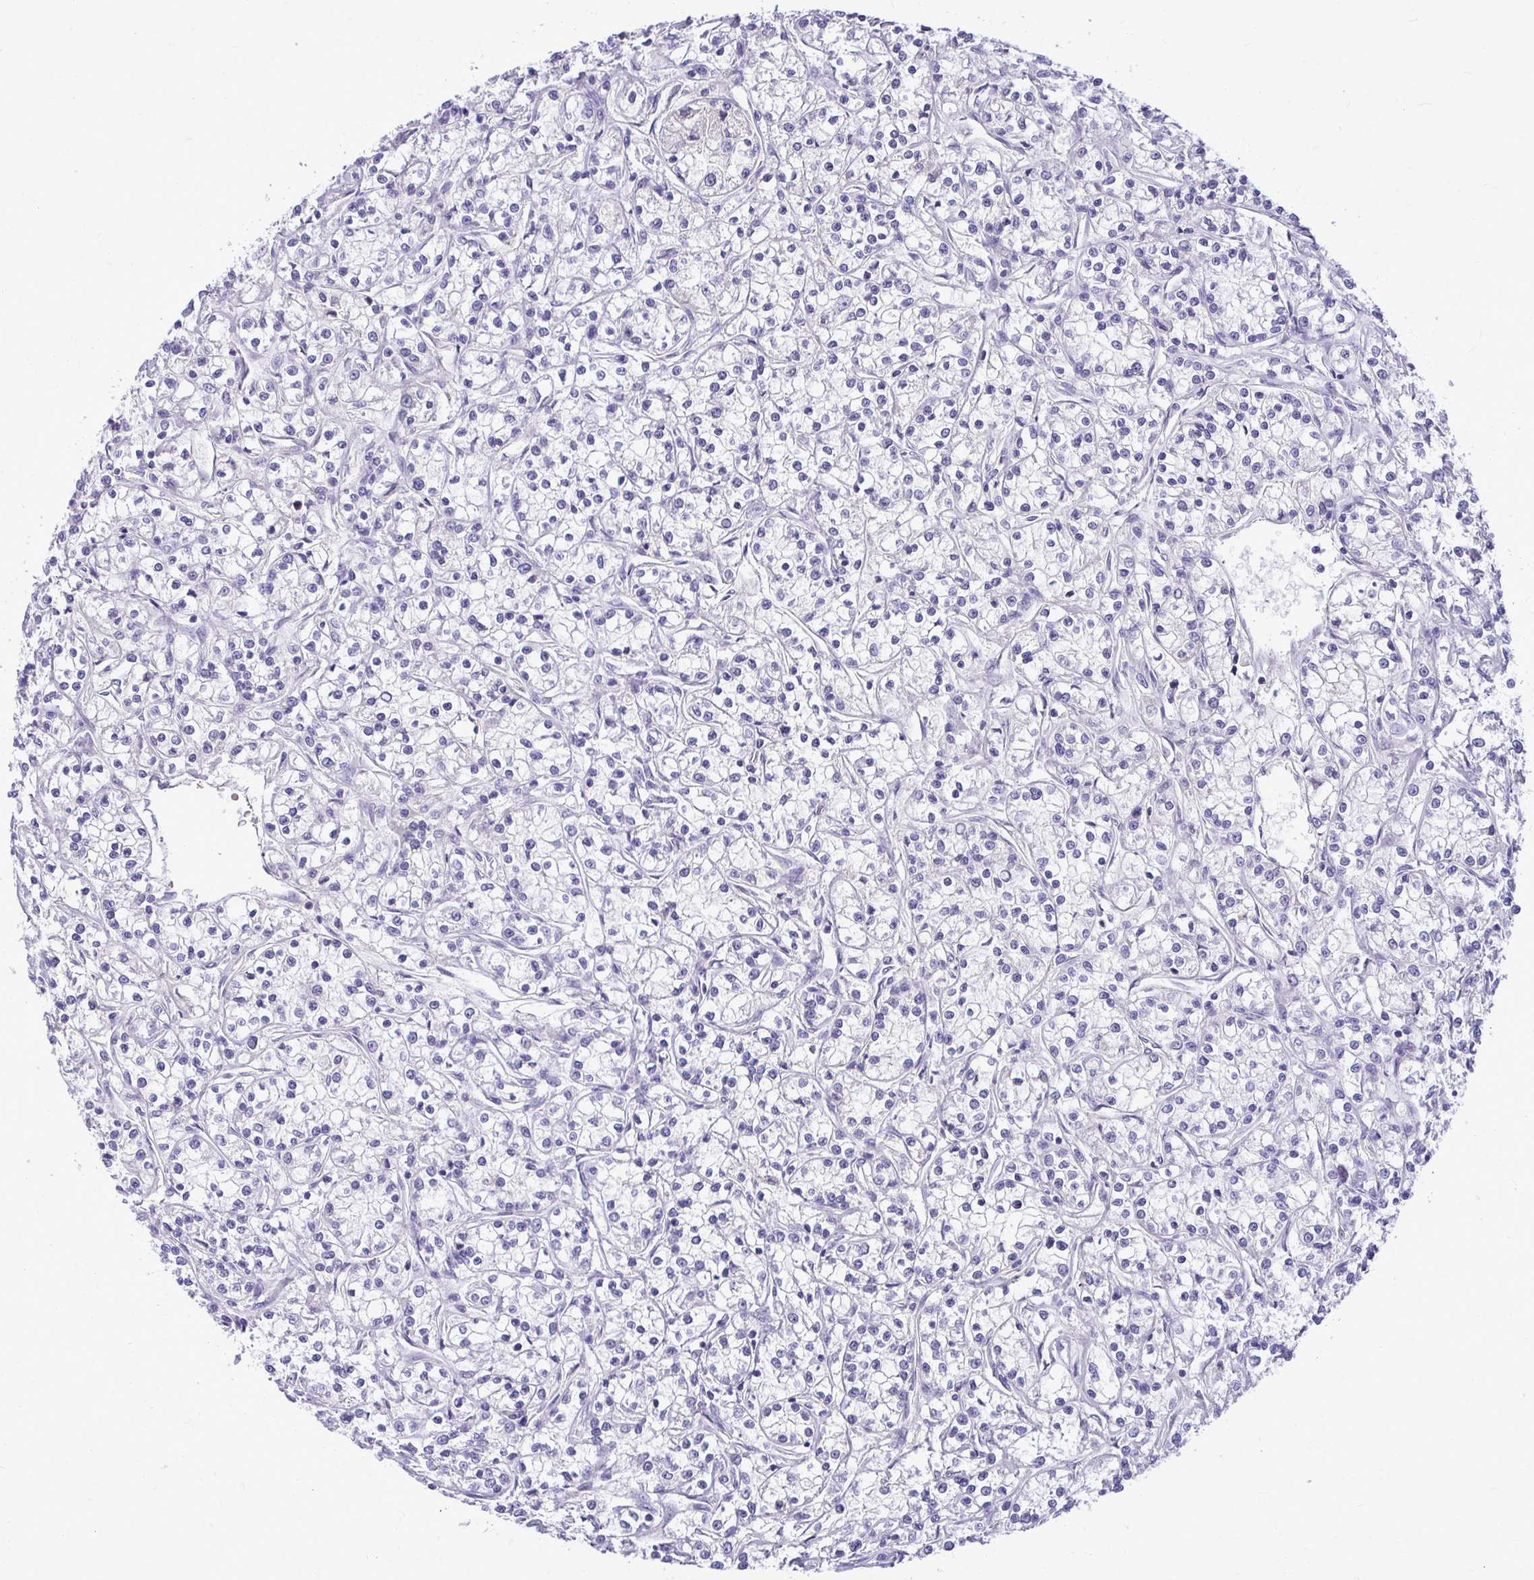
{"staining": {"intensity": "negative", "quantity": "none", "location": "none"}, "tissue": "renal cancer", "cell_type": "Tumor cells", "image_type": "cancer", "snomed": [{"axis": "morphology", "description": "Adenocarcinoma, NOS"}, {"axis": "topography", "description": "Kidney"}], "caption": "Tumor cells show no significant positivity in renal adenocarcinoma. The staining is performed using DAB (3,3'-diaminobenzidine) brown chromogen with nuclei counter-stained in using hematoxylin.", "gene": "CDC20", "patient": {"sex": "female", "age": 59}}